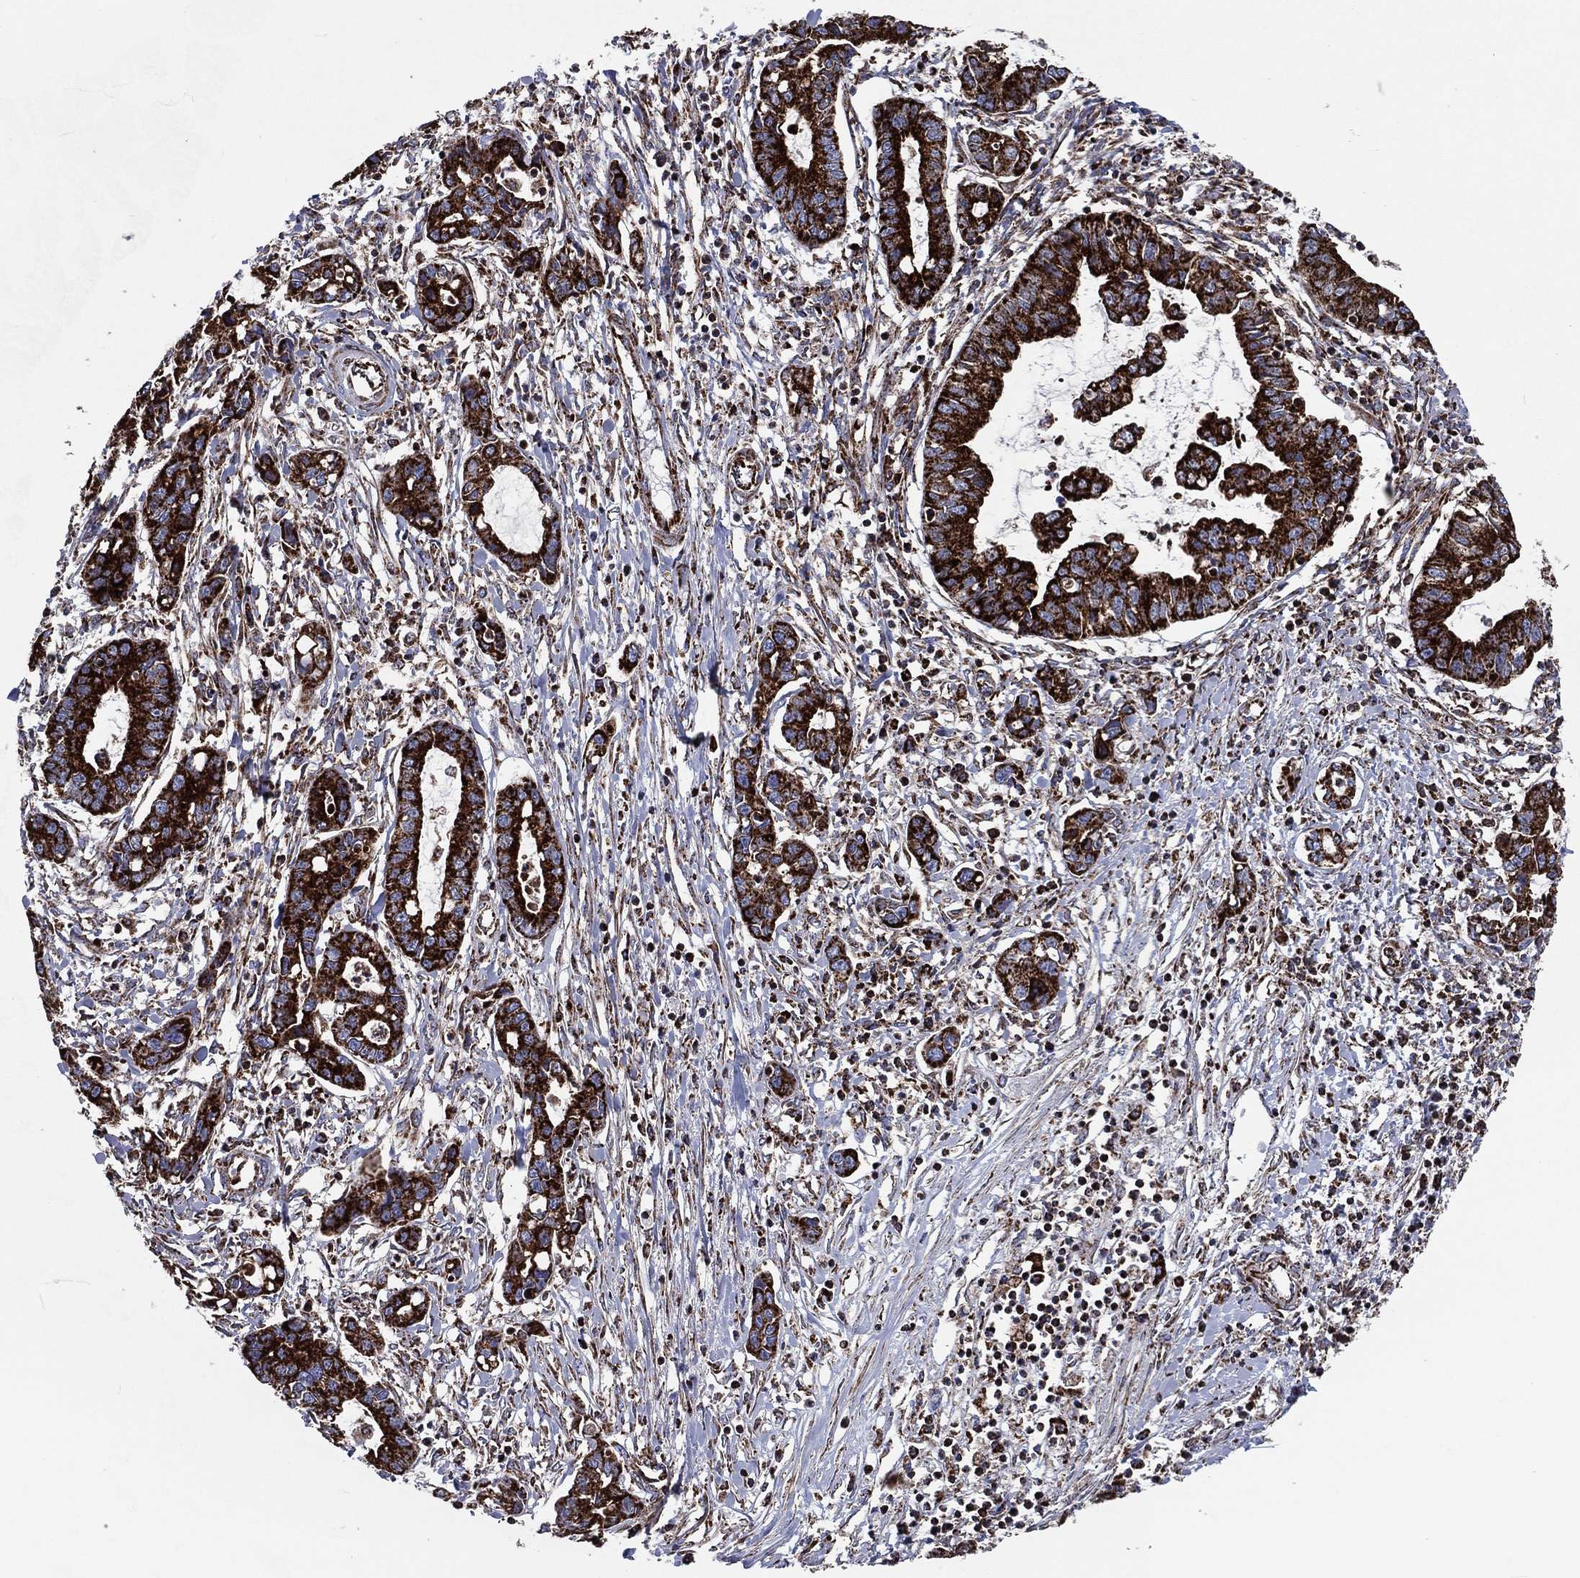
{"staining": {"intensity": "strong", "quantity": ">75%", "location": "cytoplasmic/membranous"}, "tissue": "liver cancer", "cell_type": "Tumor cells", "image_type": "cancer", "snomed": [{"axis": "morphology", "description": "Cholangiocarcinoma"}, {"axis": "topography", "description": "Liver"}], "caption": "A brown stain shows strong cytoplasmic/membranous expression of a protein in human liver cancer (cholangiocarcinoma) tumor cells. The staining was performed using DAB (3,3'-diaminobenzidine), with brown indicating positive protein expression. Nuclei are stained blue with hematoxylin.", "gene": "ANKRD37", "patient": {"sex": "male", "age": 58}}